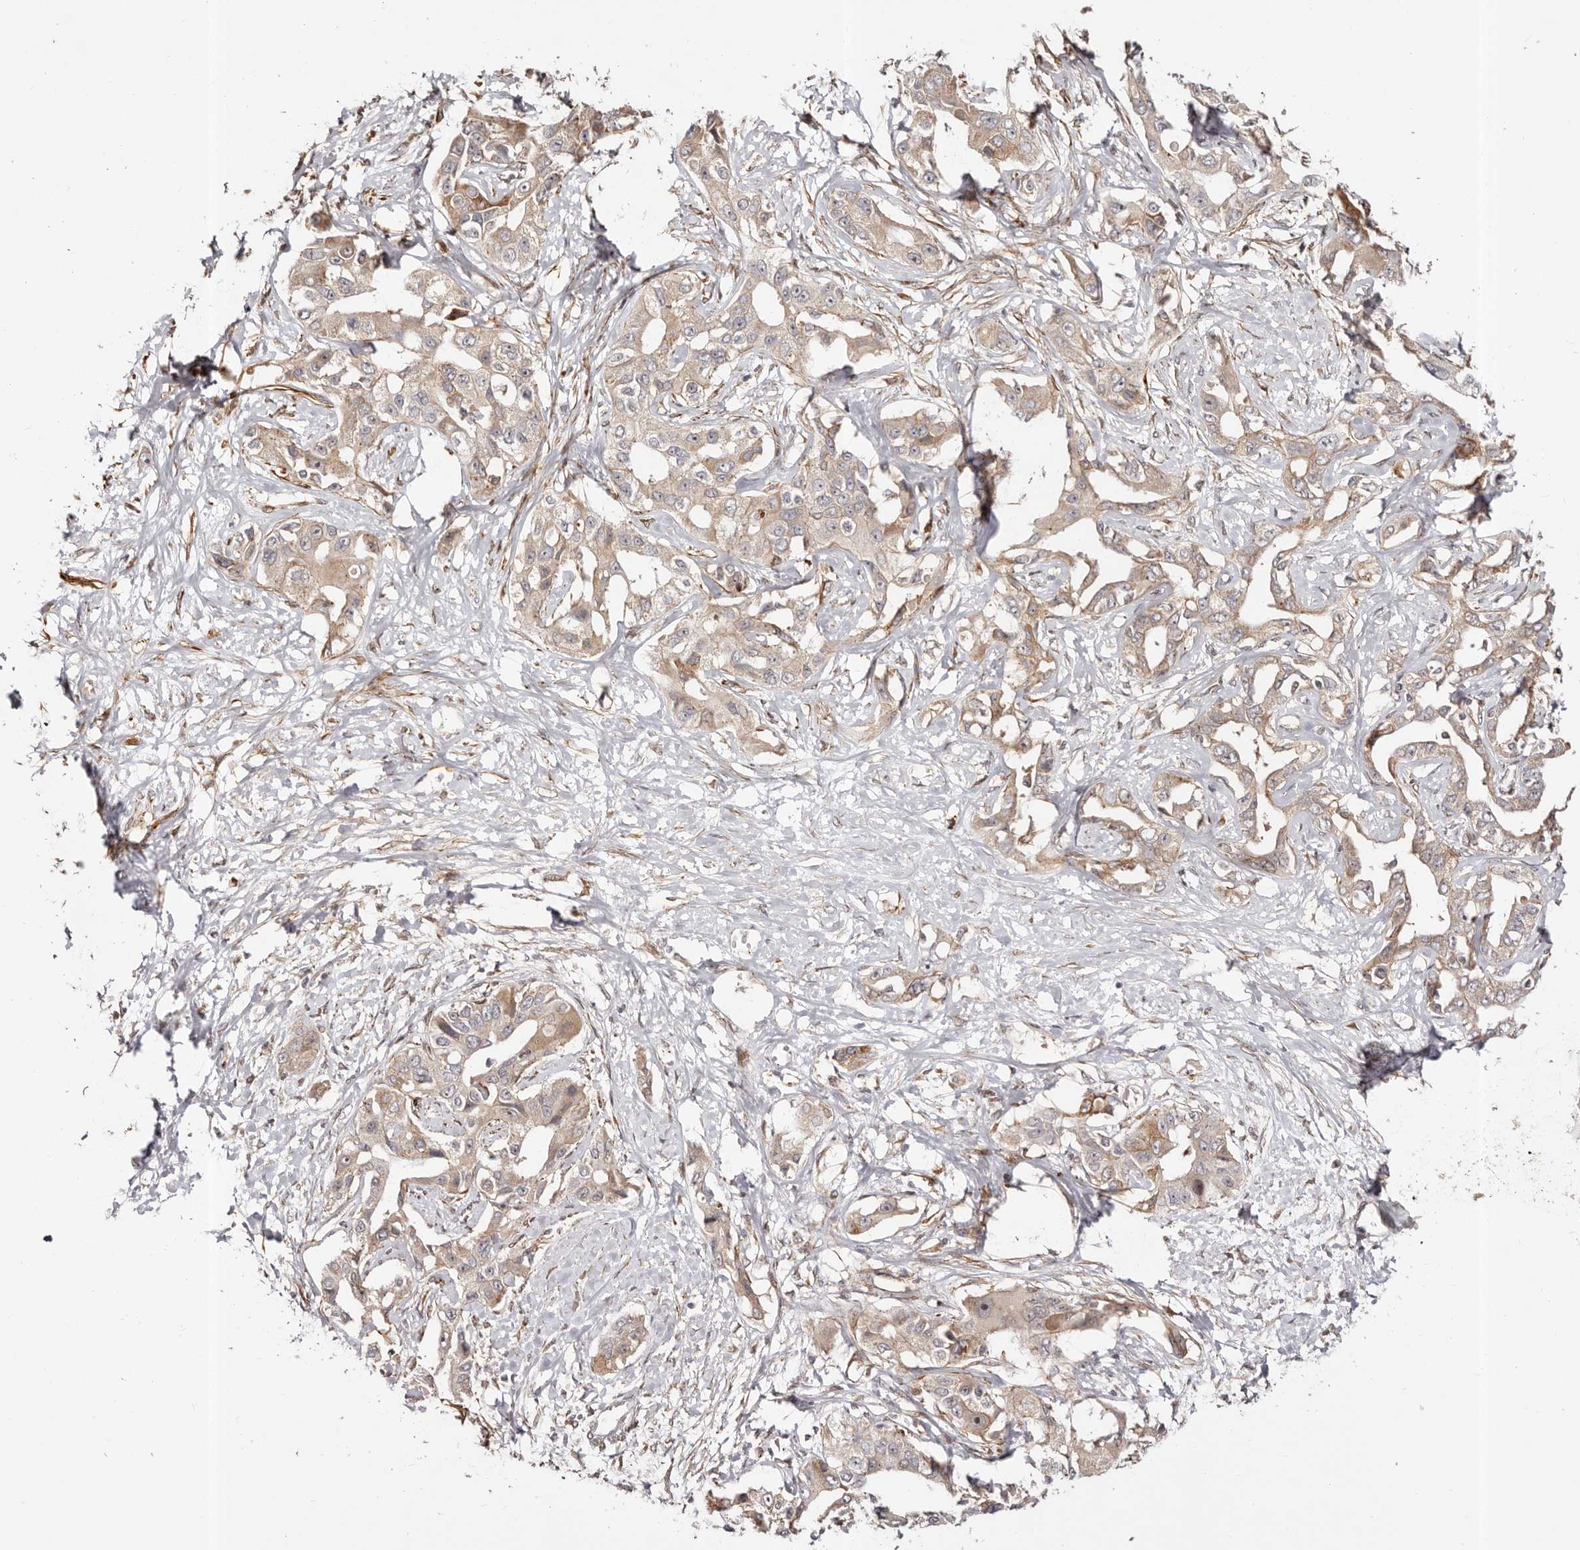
{"staining": {"intensity": "moderate", "quantity": "<25%", "location": "cytoplasmic/membranous"}, "tissue": "liver cancer", "cell_type": "Tumor cells", "image_type": "cancer", "snomed": [{"axis": "morphology", "description": "Cholangiocarcinoma"}, {"axis": "topography", "description": "Liver"}], "caption": "IHC staining of liver cancer (cholangiocarcinoma), which shows low levels of moderate cytoplasmic/membranous staining in approximately <25% of tumor cells indicating moderate cytoplasmic/membranous protein expression. The staining was performed using DAB (3,3'-diaminobenzidine) (brown) for protein detection and nuclei were counterstained in hematoxylin (blue).", "gene": "MICAL2", "patient": {"sex": "male", "age": 59}}